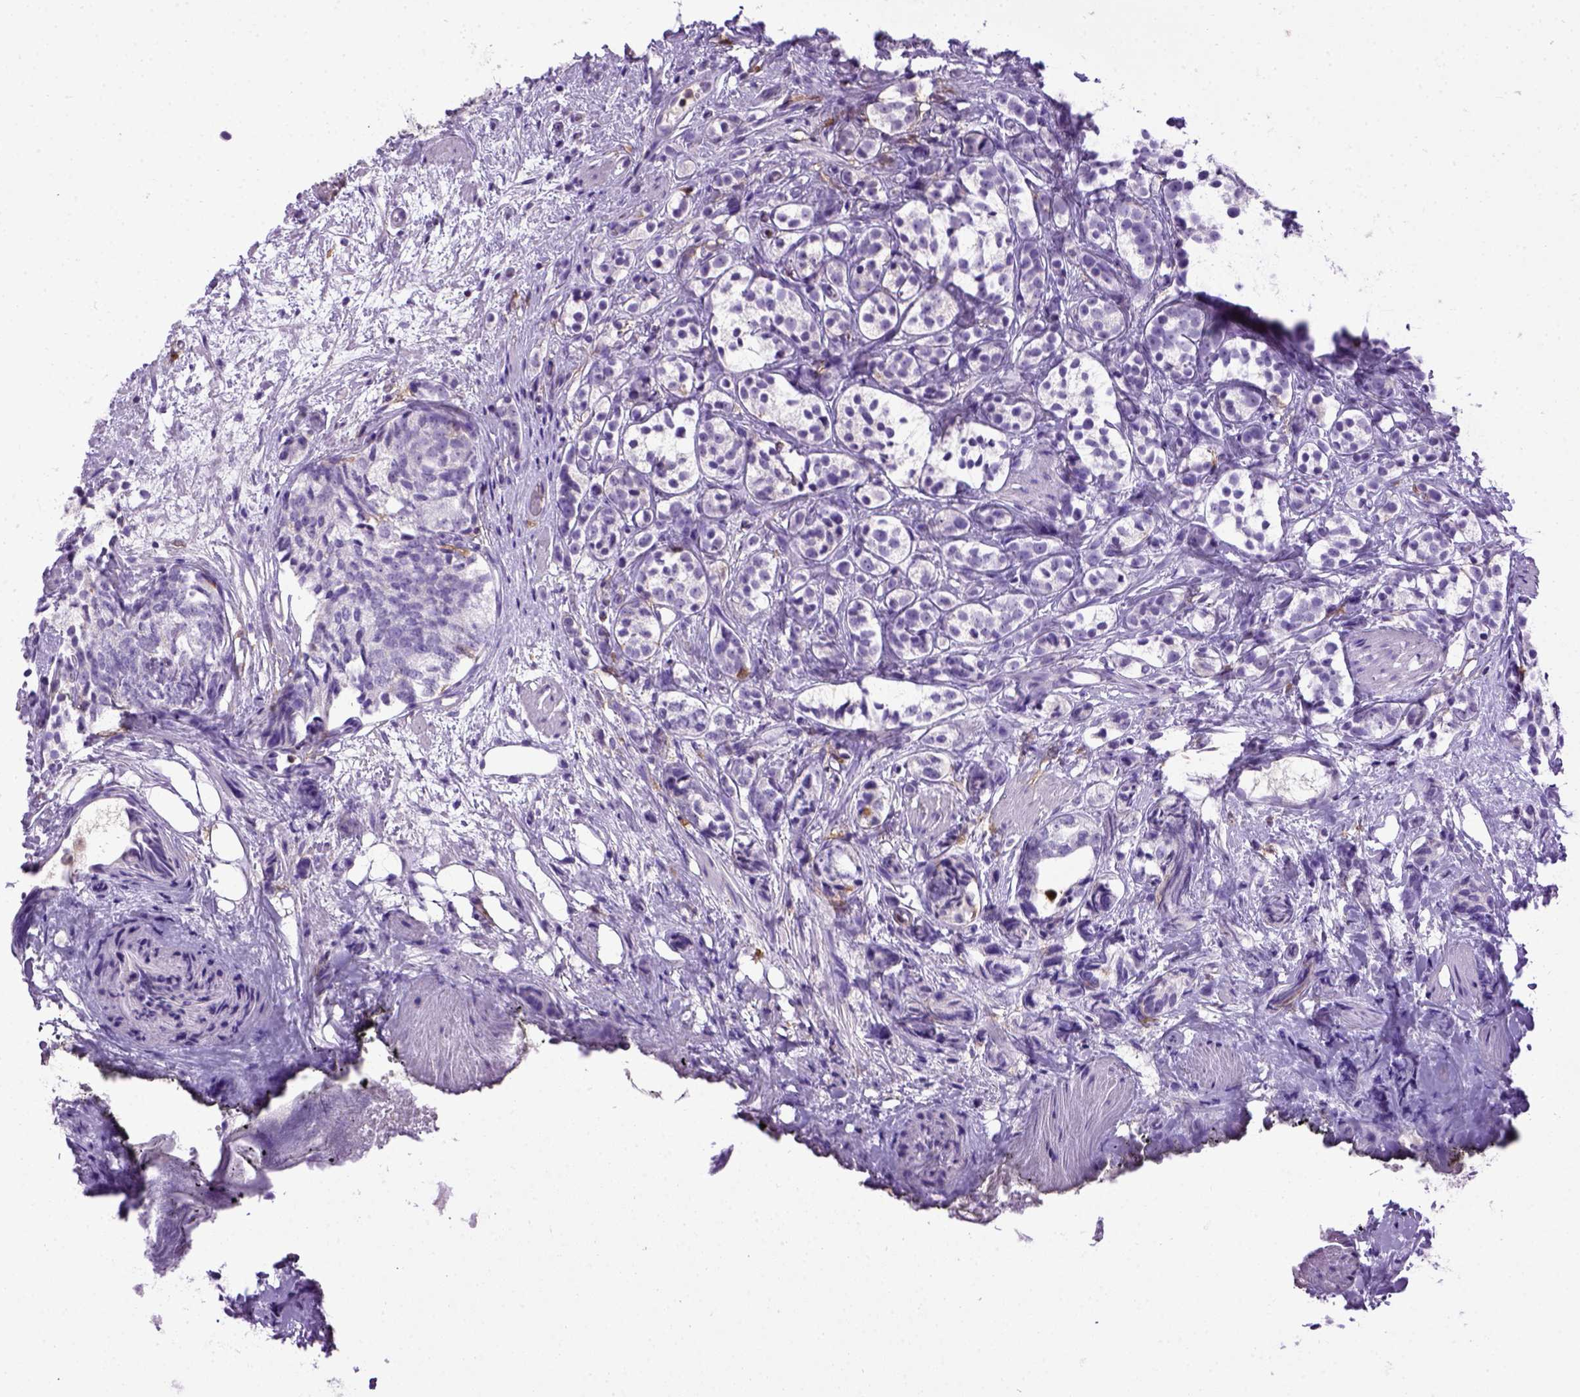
{"staining": {"intensity": "negative", "quantity": "none", "location": "none"}, "tissue": "prostate cancer", "cell_type": "Tumor cells", "image_type": "cancer", "snomed": [{"axis": "morphology", "description": "Adenocarcinoma, High grade"}, {"axis": "topography", "description": "Prostate"}], "caption": "This photomicrograph is of adenocarcinoma (high-grade) (prostate) stained with IHC to label a protein in brown with the nuclei are counter-stained blue. There is no positivity in tumor cells. (DAB immunohistochemistry (IHC), high magnification).", "gene": "ITGAX", "patient": {"sex": "male", "age": 53}}